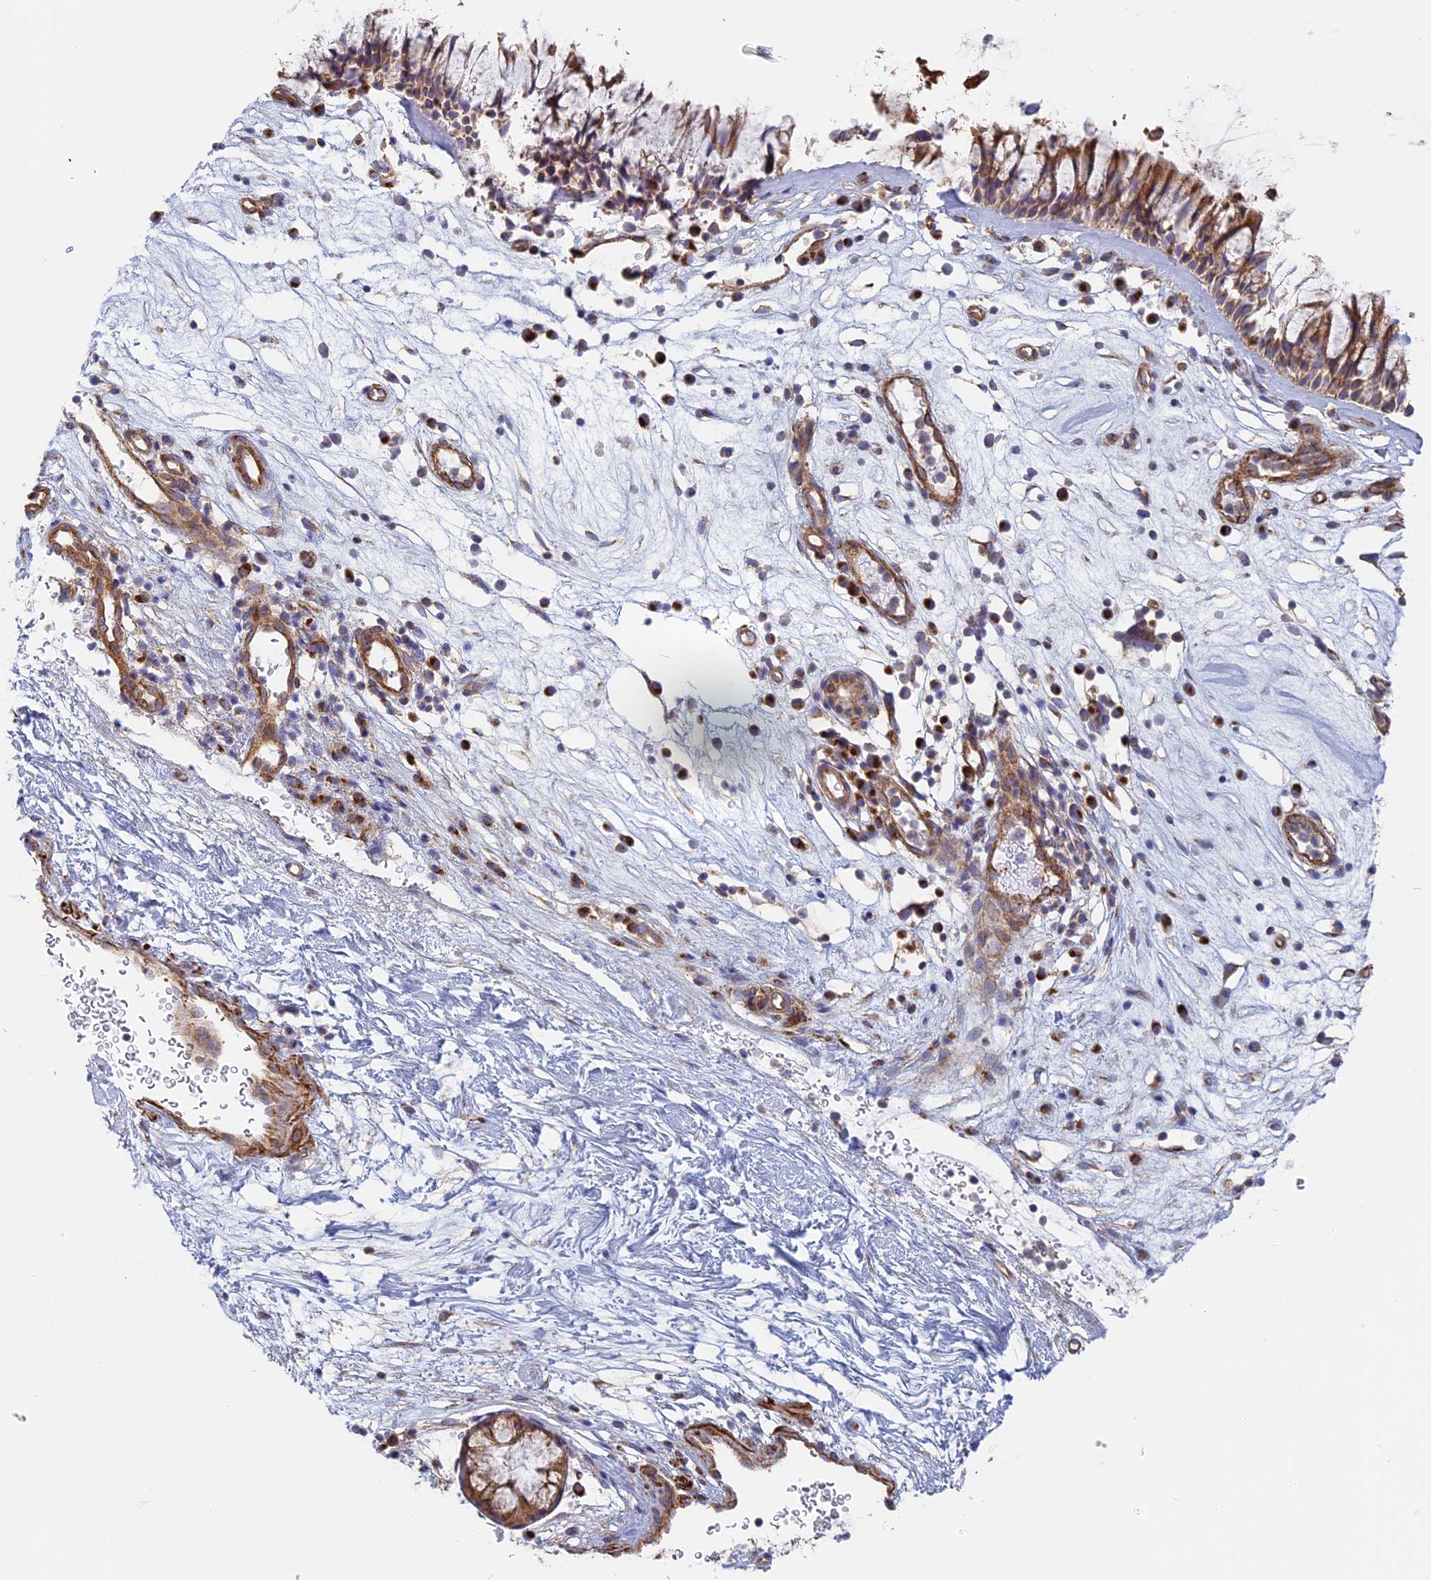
{"staining": {"intensity": "moderate", "quantity": ">75%", "location": "cytoplasmic/membranous"}, "tissue": "nasopharynx", "cell_type": "Respiratory epithelial cells", "image_type": "normal", "snomed": [{"axis": "morphology", "description": "Normal tissue, NOS"}, {"axis": "morphology", "description": "Inflammation, NOS"}, {"axis": "morphology", "description": "Malignant melanoma, Metastatic site"}, {"axis": "topography", "description": "Nasopharynx"}], "caption": "An image of nasopharynx stained for a protein exhibits moderate cytoplasmic/membranous brown staining in respiratory epithelial cells. The staining is performed using DAB brown chromogen to label protein expression. The nuclei are counter-stained blue using hematoxylin.", "gene": "DDA1", "patient": {"sex": "male", "age": 70}}